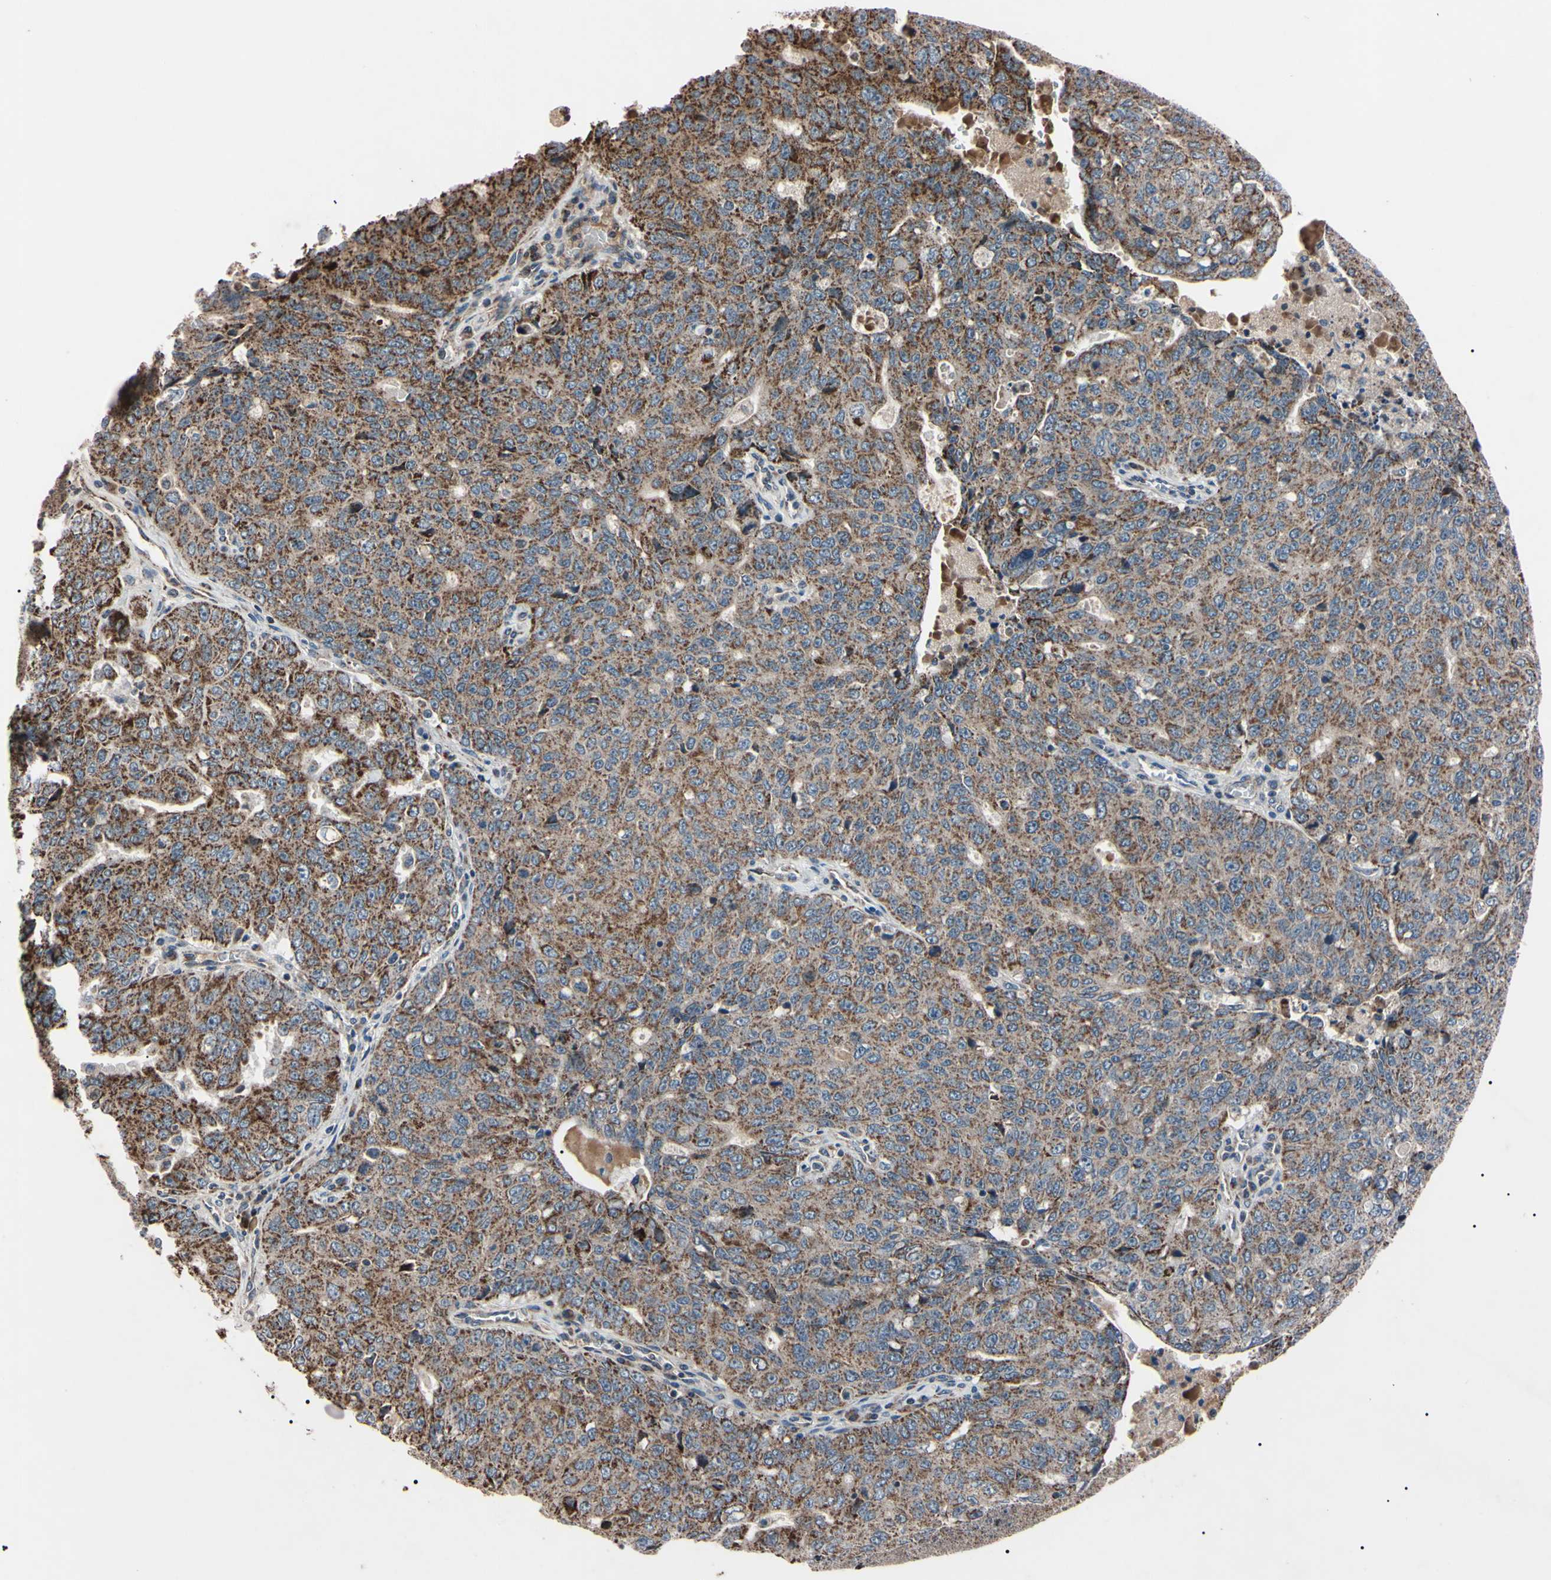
{"staining": {"intensity": "moderate", "quantity": ">75%", "location": "cytoplasmic/membranous"}, "tissue": "ovarian cancer", "cell_type": "Tumor cells", "image_type": "cancer", "snomed": [{"axis": "morphology", "description": "Carcinoma, endometroid"}, {"axis": "topography", "description": "Ovary"}], "caption": "Immunohistochemistry photomicrograph of human ovarian cancer (endometroid carcinoma) stained for a protein (brown), which displays medium levels of moderate cytoplasmic/membranous expression in approximately >75% of tumor cells.", "gene": "TNFRSF1A", "patient": {"sex": "female", "age": 62}}